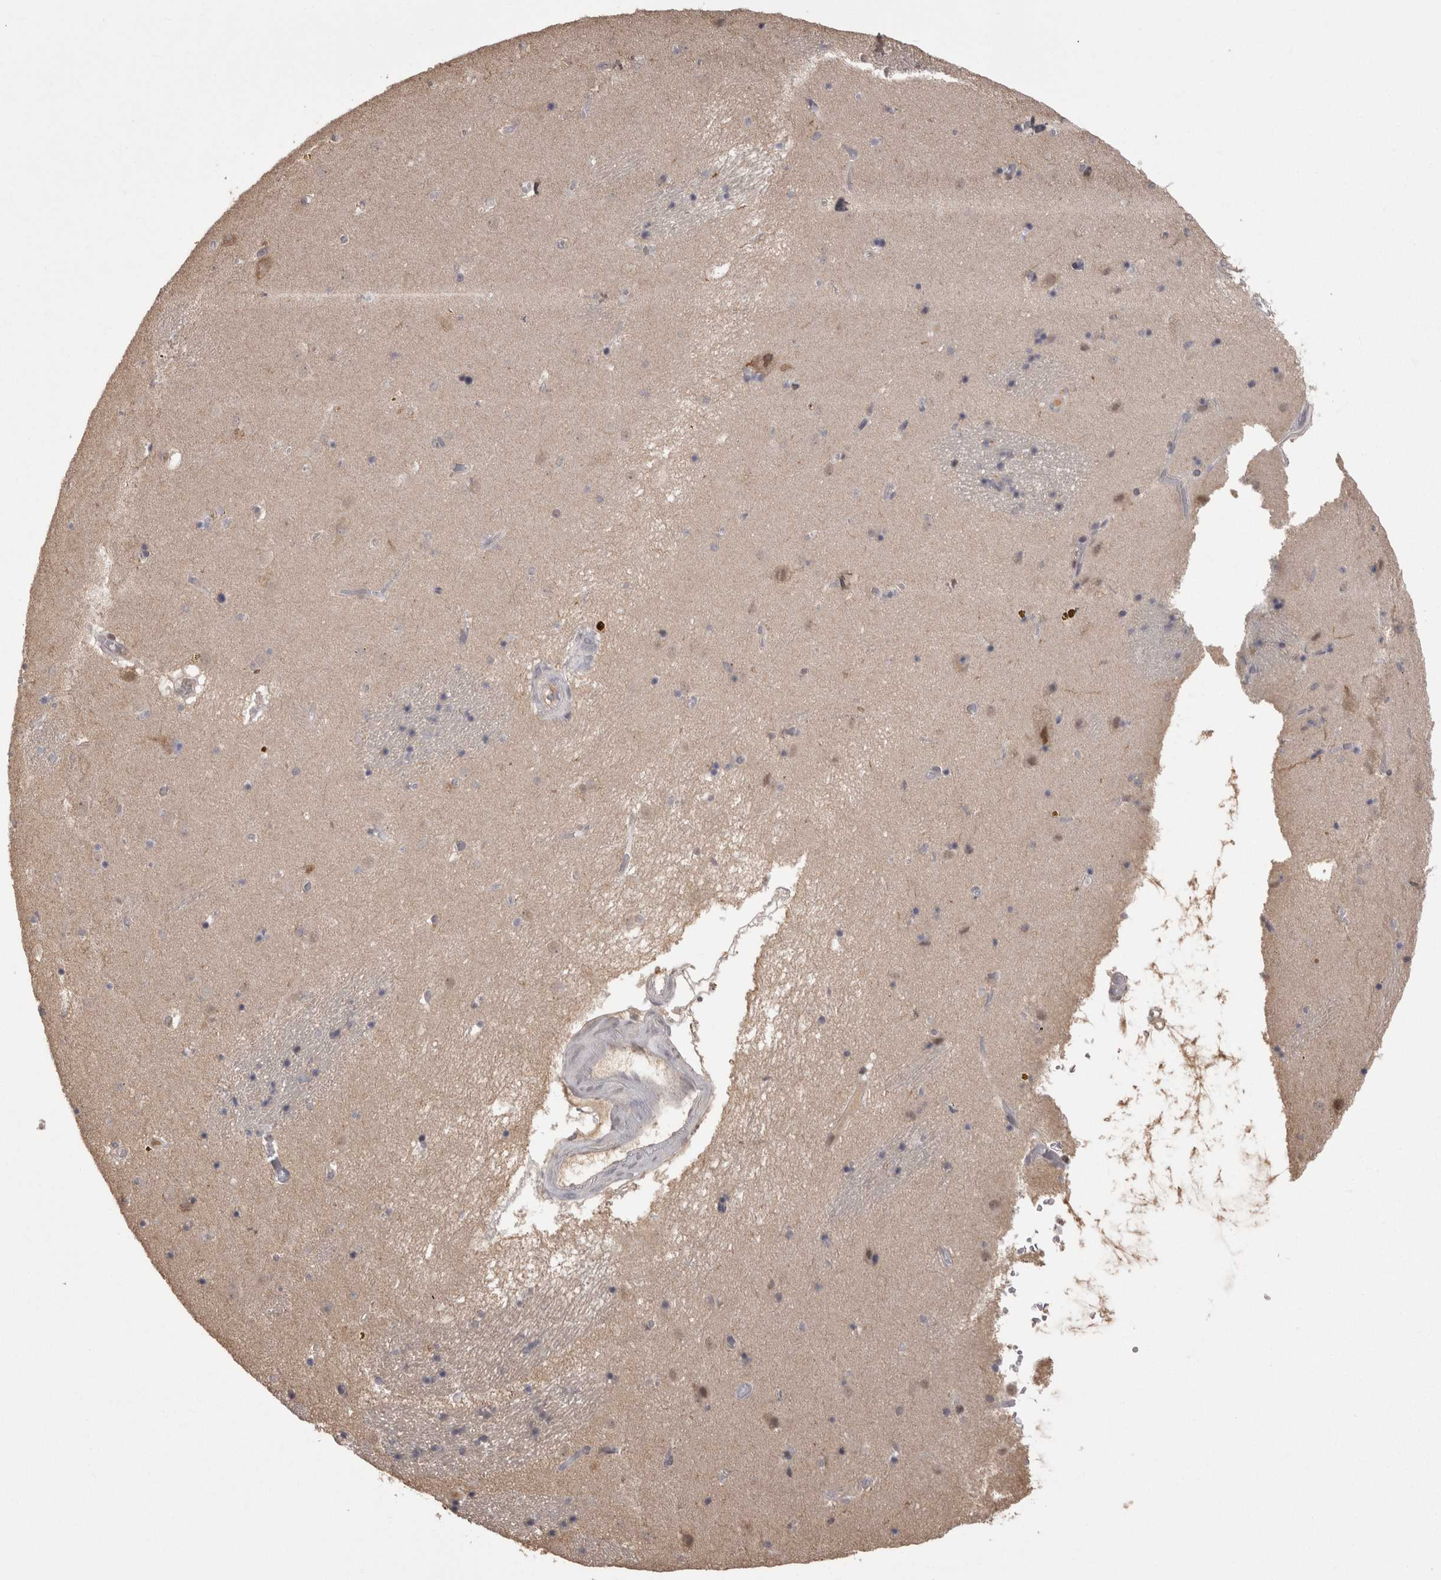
{"staining": {"intensity": "negative", "quantity": "none", "location": "none"}, "tissue": "caudate", "cell_type": "Glial cells", "image_type": "normal", "snomed": [{"axis": "morphology", "description": "Normal tissue, NOS"}, {"axis": "topography", "description": "Lateral ventricle wall"}], "caption": "Image shows no protein staining in glial cells of normal caudate. (DAB immunohistochemistry visualized using brightfield microscopy, high magnification).", "gene": "SKAP1", "patient": {"sex": "male", "age": 70}}